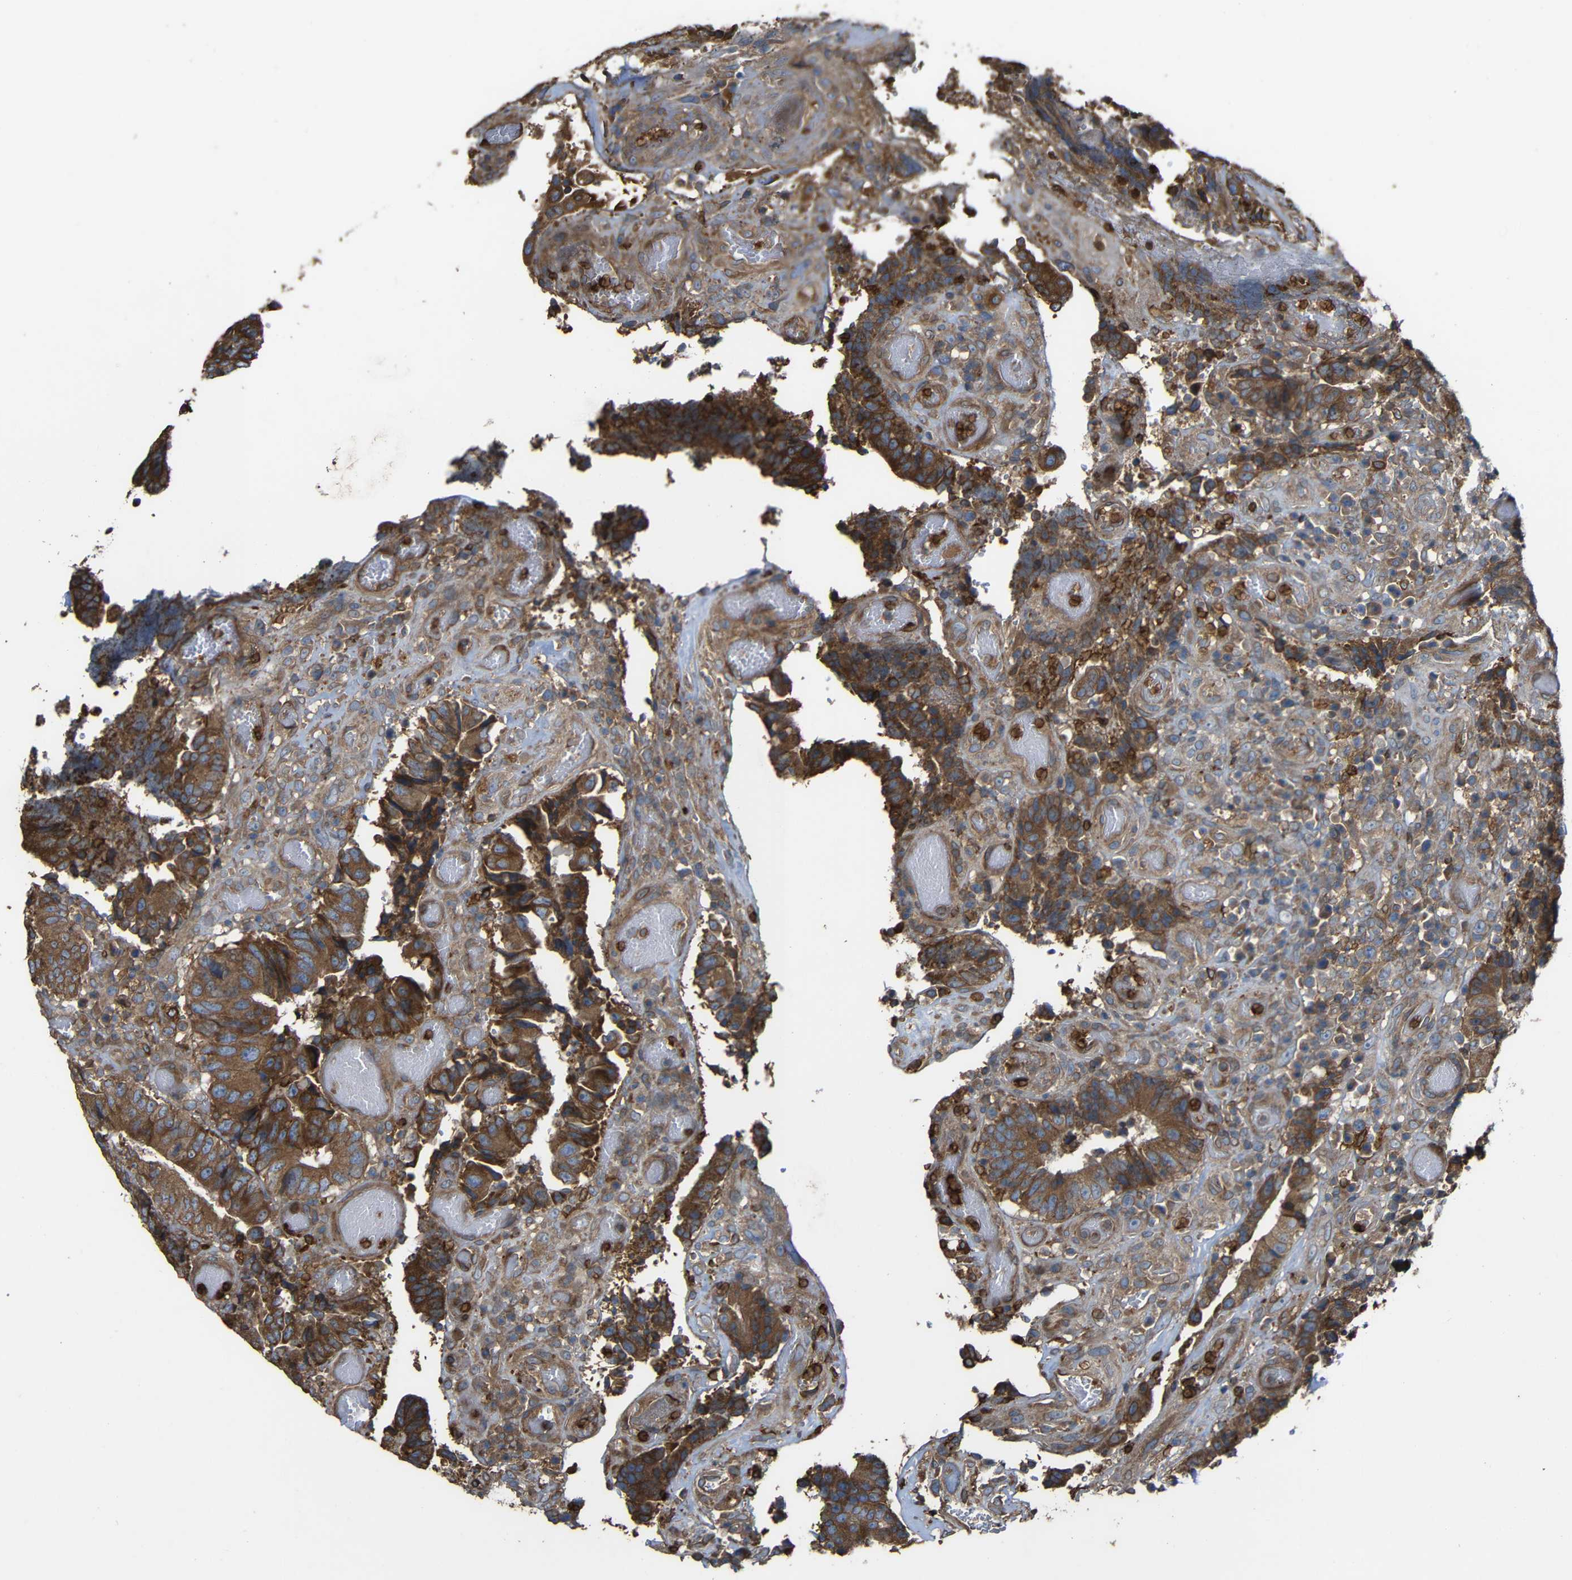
{"staining": {"intensity": "strong", "quantity": ">75%", "location": "cytoplasmic/membranous"}, "tissue": "colorectal cancer", "cell_type": "Tumor cells", "image_type": "cancer", "snomed": [{"axis": "morphology", "description": "Adenocarcinoma, NOS"}, {"axis": "topography", "description": "Rectum"}], "caption": "Protein staining of colorectal adenocarcinoma tissue exhibits strong cytoplasmic/membranous positivity in about >75% of tumor cells.", "gene": "TREM2", "patient": {"sex": "male", "age": 72}}